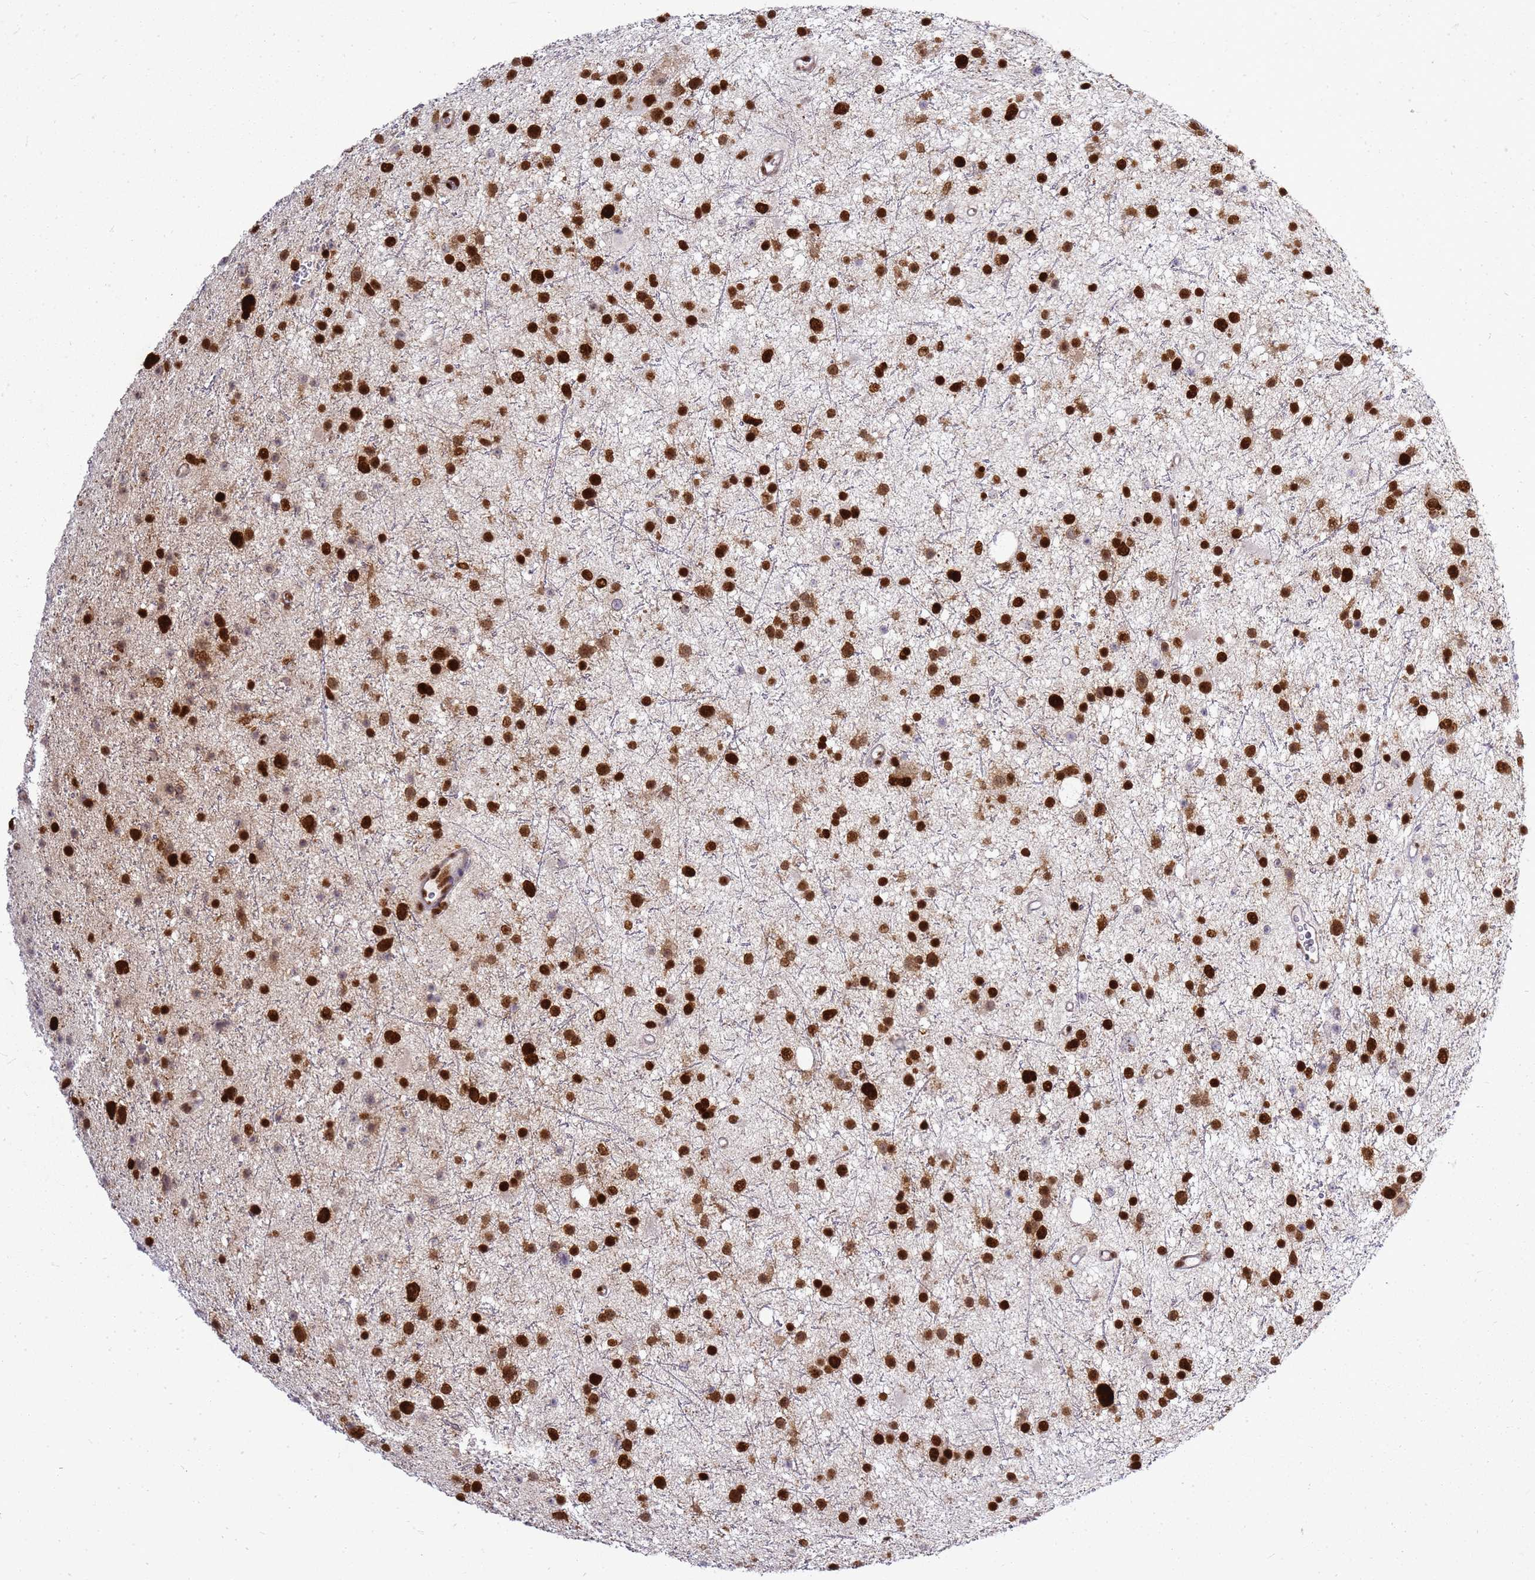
{"staining": {"intensity": "strong", "quantity": ">75%", "location": "nuclear"}, "tissue": "glioma", "cell_type": "Tumor cells", "image_type": "cancer", "snomed": [{"axis": "morphology", "description": "Glioma, malignant, Low grade"}, {"axis": "topography", "description": "Cerebral cortex"}], "caption": "Human malignant low-grade glioma stained with a protein marker reveals strong staining in tumor cells.", "gene": "APEX1", "patient": {"sex": "female", "age": 39}}